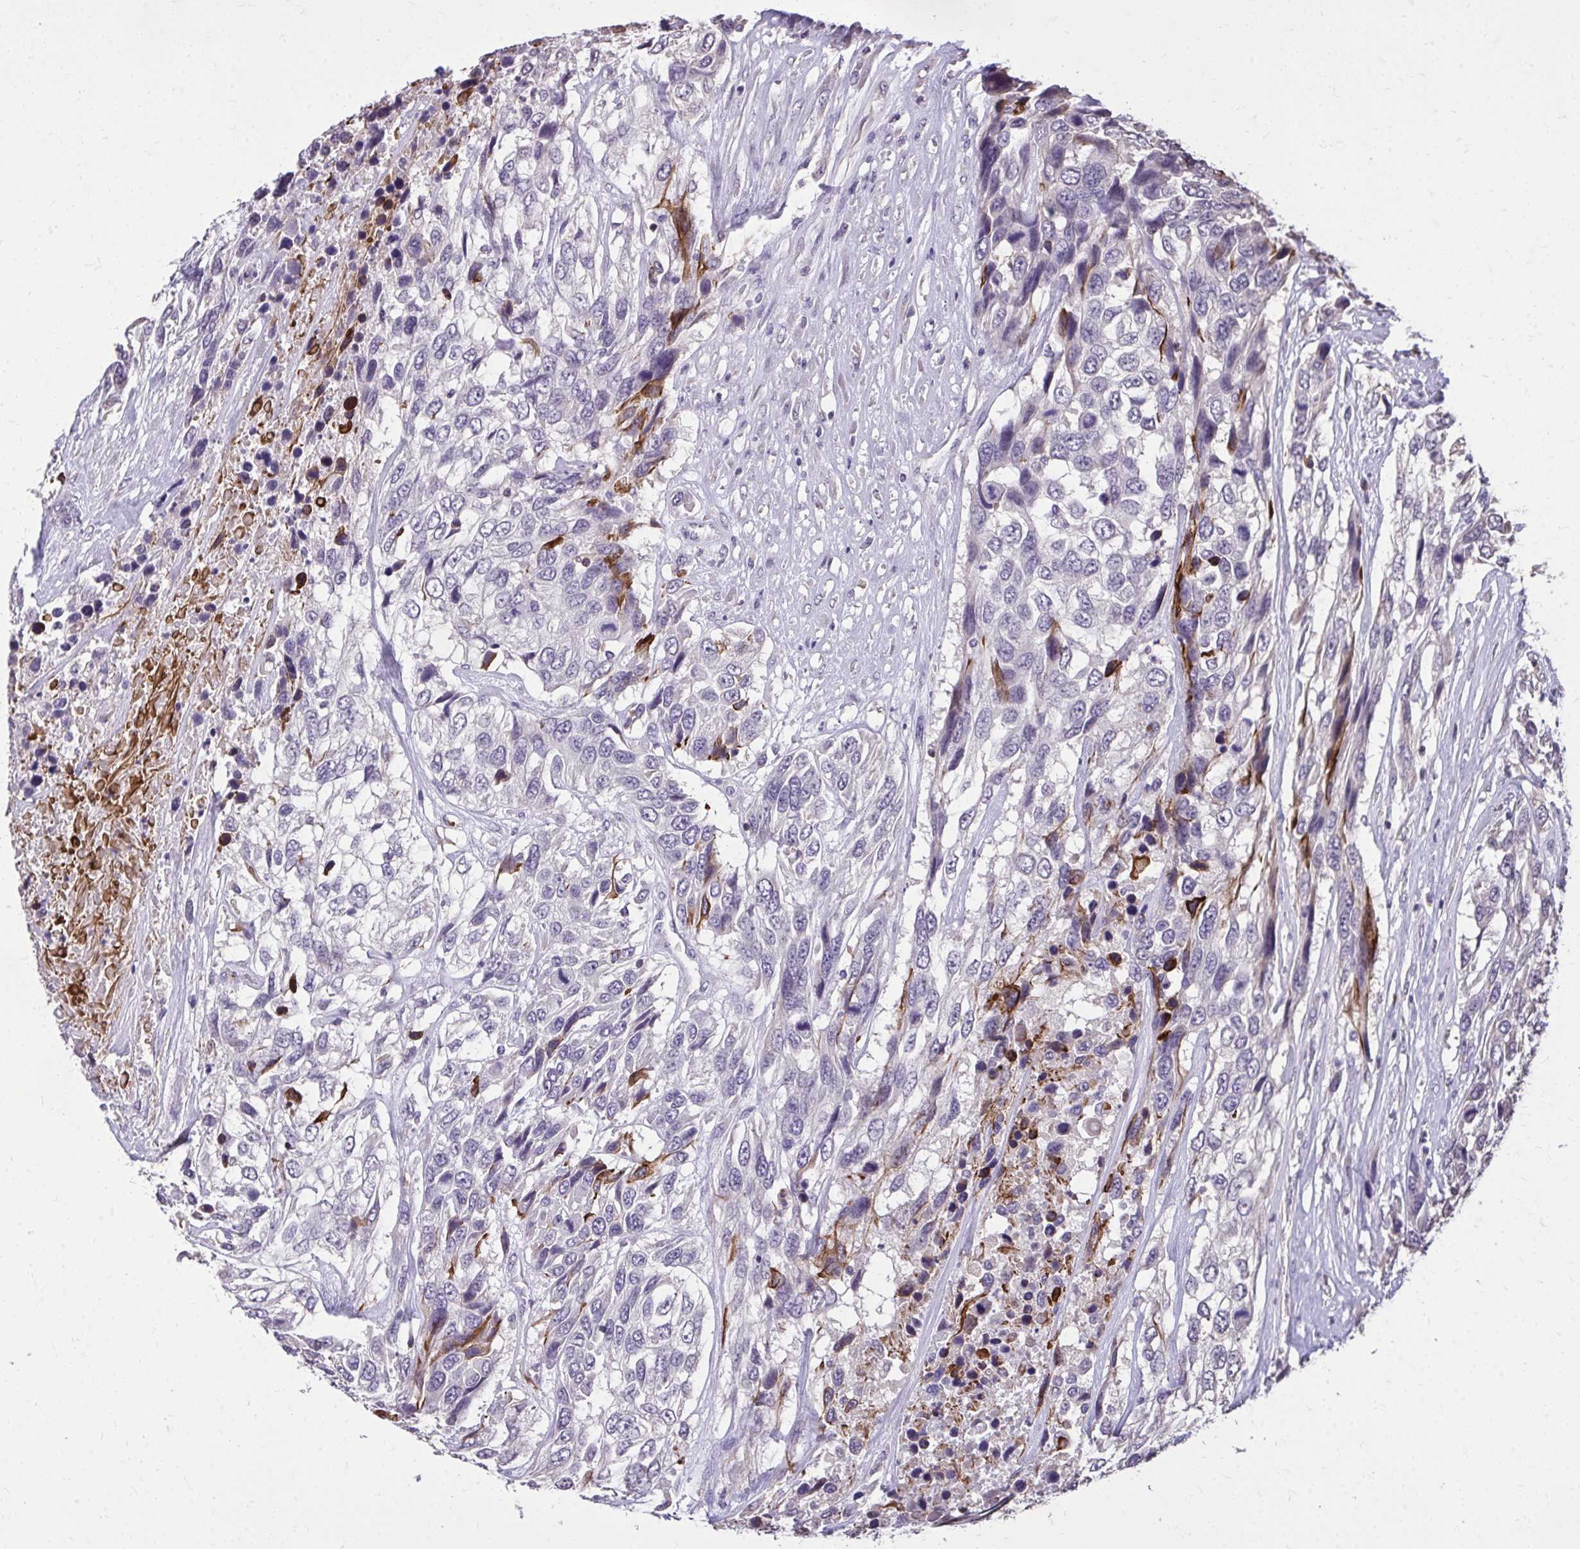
{"staining": {"intensity": "moderate", "quantity": "<25%", "location": "cytoplasmic/membranous"}, "tissue": "urothelial cancer", "cell_type": "Tumor cells", "image_type": "cancer", "snomed": [{"axis": "morphology", "description": "Urothelial carcinoma, High grade"}, {"axis": "topography", "description": "Urinary bladder"}], "caption": "Immunohistochemistry (IHC) of high-grade urothelial carcinoma reveals low levels of moderate cytoplasmic/membranous positivity in about <25% of tumor cells. Immunohistochemistry stains the protein in brown and the nuclei are stained blue.", "gene": "AKAP5", "patient": {"sex": "female", "age": 70}}